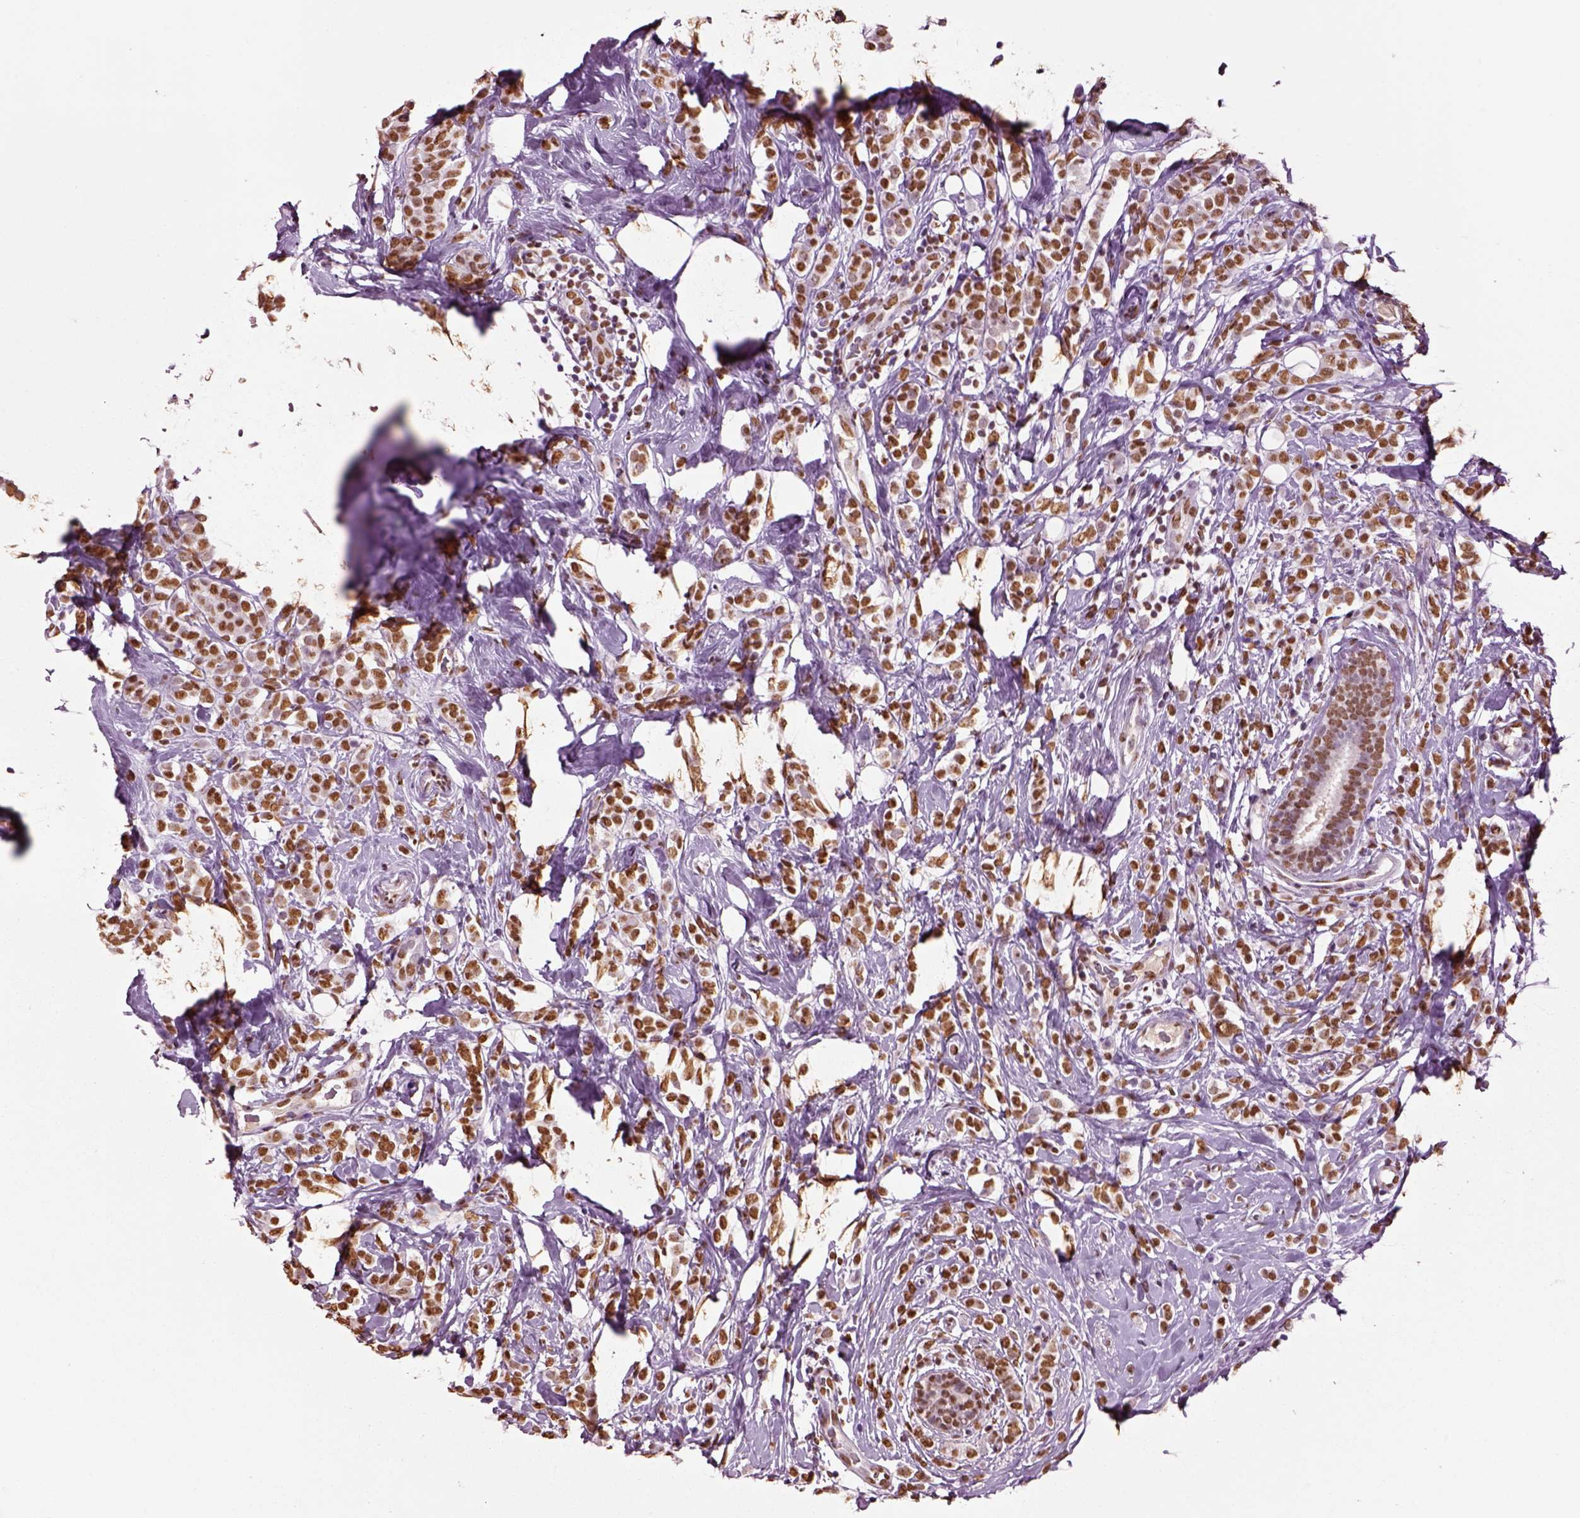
{"staining": {"intensity": "moderate", "quantity": ">75%", "location": "nuclear"}, "tissue": "breast cancer", "cell_type": "Tumor cells", "image_type": "cancer", "snomed": [{"axis": "morphology", "description": "Lobular carcinoma"}, {"axis": "topography", "description": "Breast"}], "caption": "Tumor cells reveal medium levels of moderate nuclear staining in about >75% of cells in human lobular carcinoma (breast). (brown staining indicates protein expression, while blue staining denotes nuclei).", "gene": "DDX3X", "patient": {"sex": "female", "age": 49}}